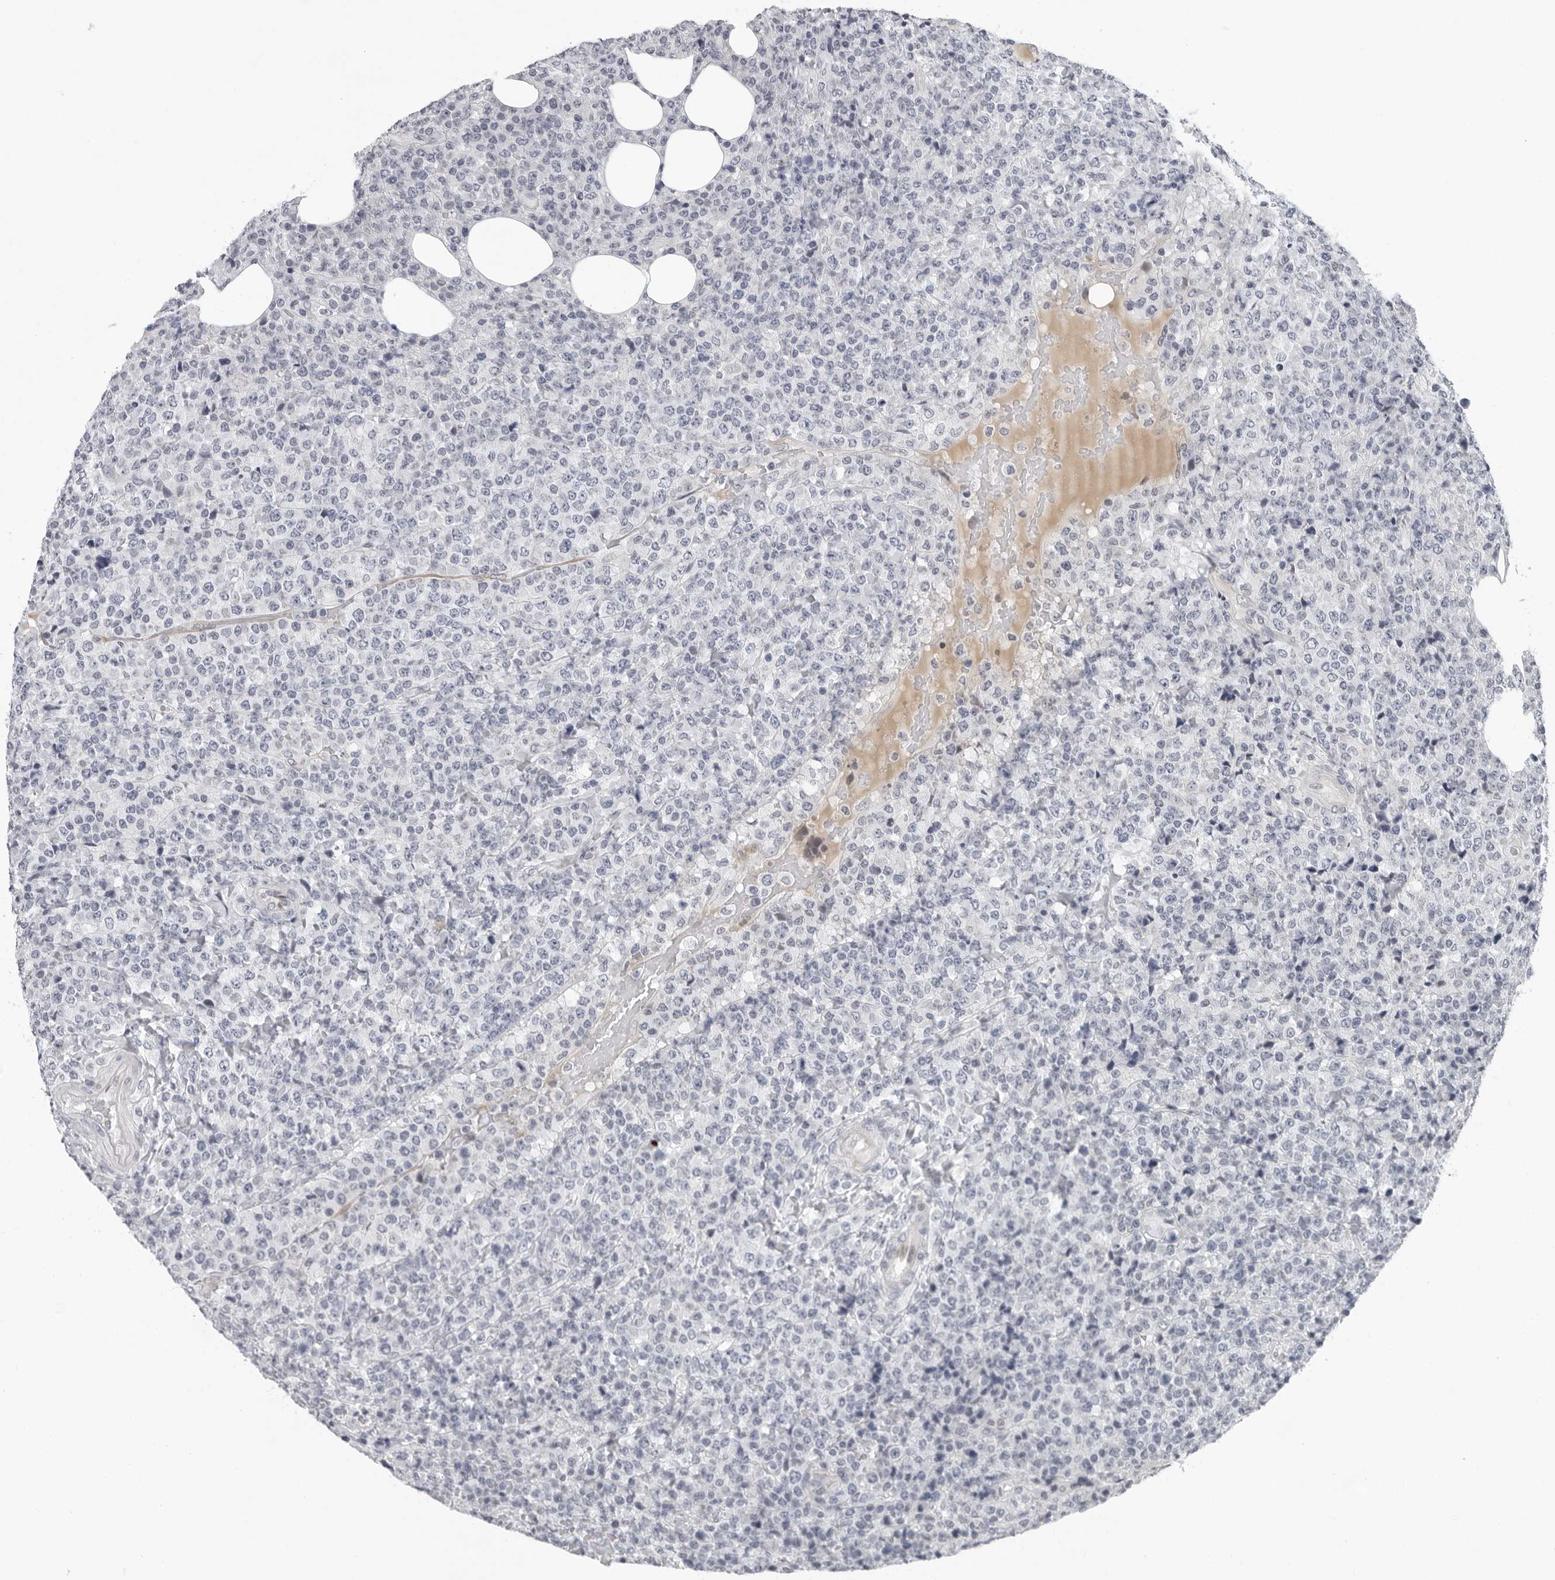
{"staining": {"intensity": "negative", "quantity": "none", "location": "none"}, "tissue": "lymphoma", "cell_type": "Tumor cells", "image_type": "cancer", "snomed": [{"axis": "morphology", "description": "Malignant lymphoma, non-Hodgkin's type, High grade"}, {"axis": "topography", "description": "Lymph node"}], "caption": "IHC image of neoplastic tissue: high-grade malignant lymphoma, non-Hodgkin's type stained with DAB exhibits no significant protein staining in tumor cells.", "gene": "CCDC28B", "patient": {"sex": "male", "age": 13}}